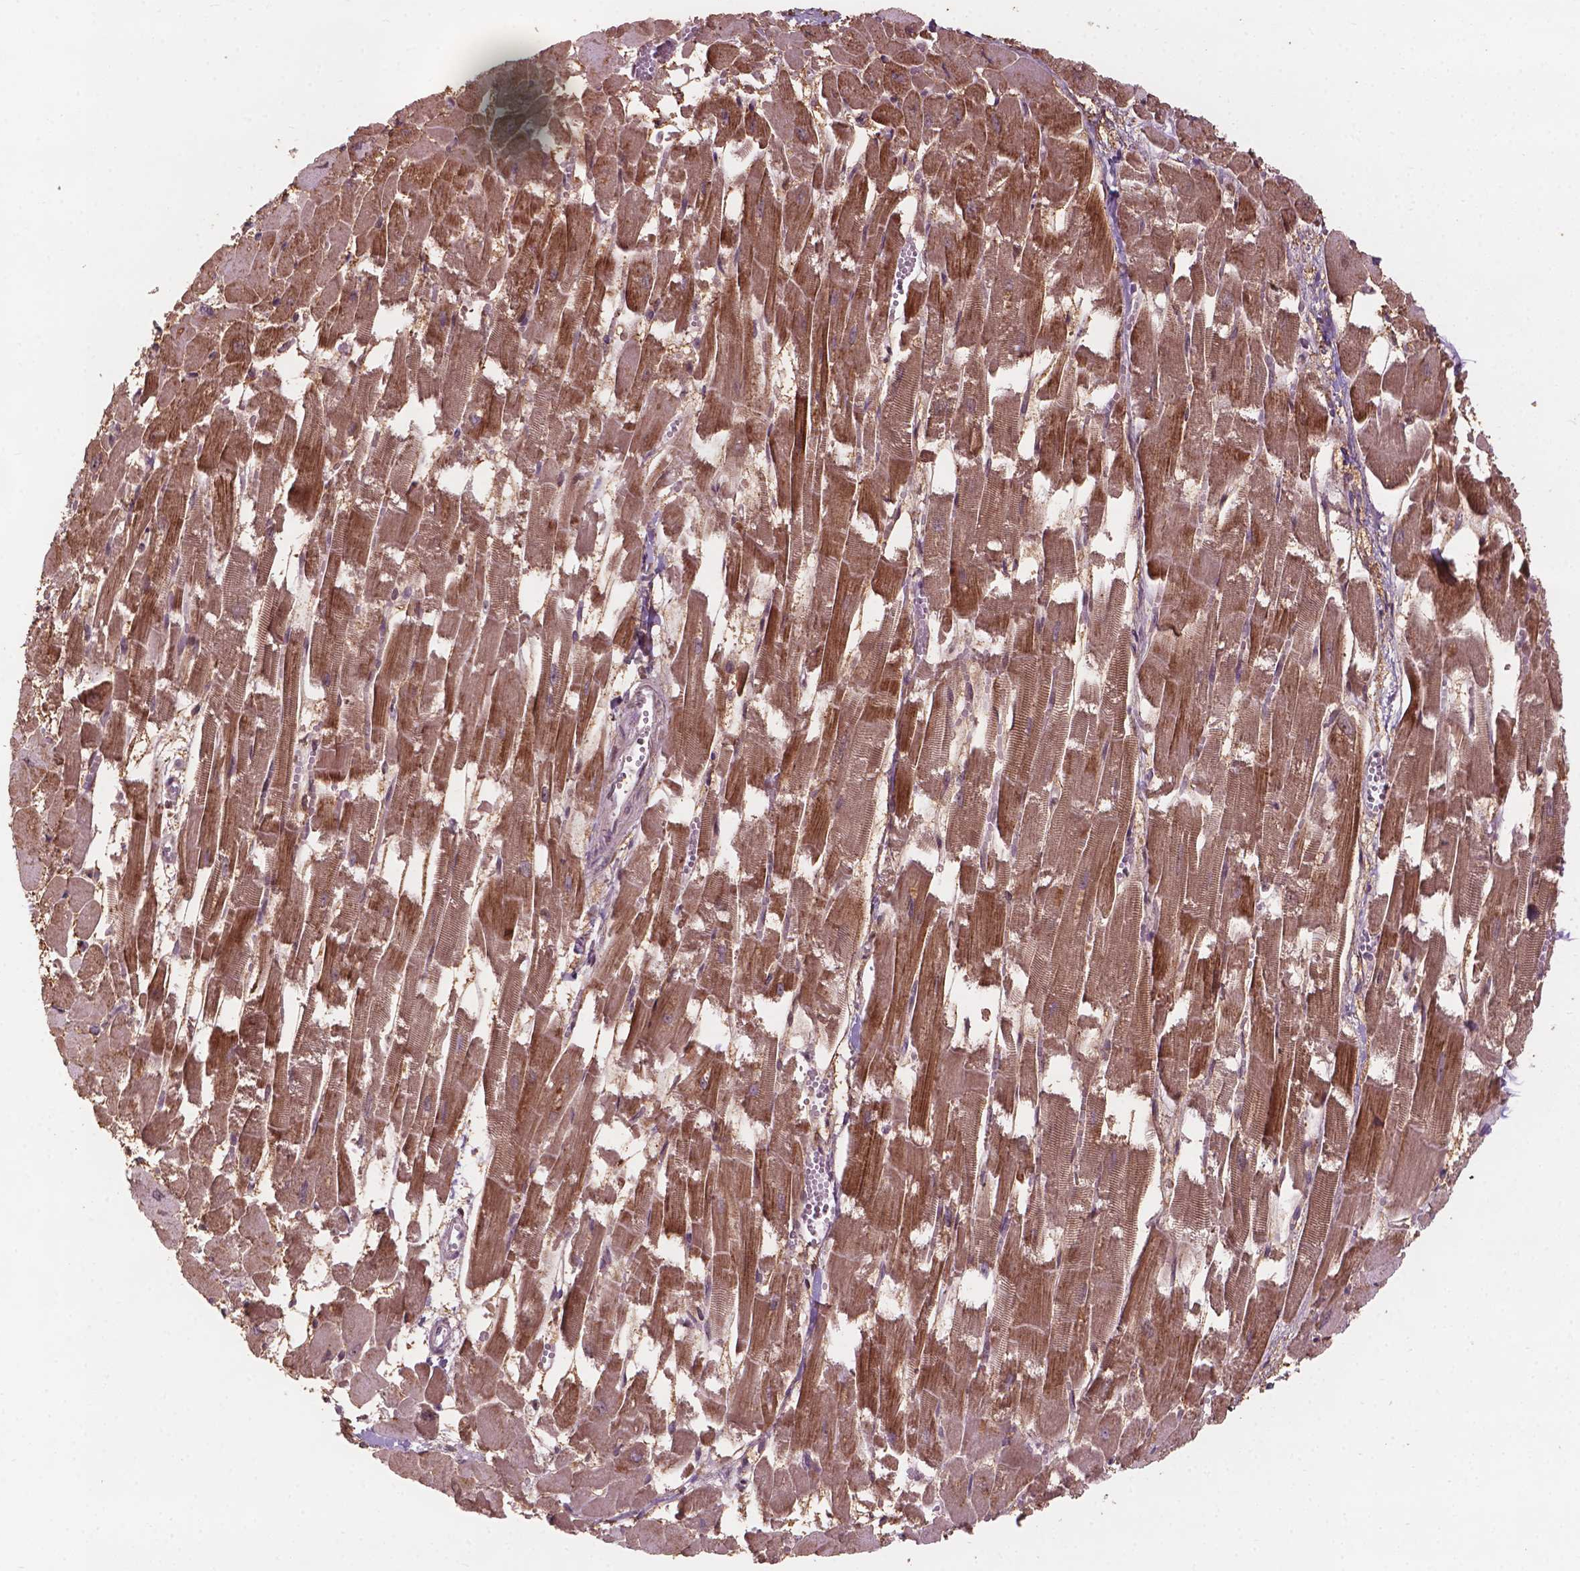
{"staining": {"intensity": "moderate", "quantity": ">75%", "location": "cytoplasmic/membranous"}, "tissue": "heart muscle", "cell_type": "Cardiomyocytes", "image_type": "normal", "snomed": [{"axis": "morphology", "description": "Normal tissue, NOS"}, {"axis": "topography", "description": "Heart"}], "caption": "IHC staining of unremarkable heart muscle, which reveals medium levels of moderate cytoplasmic/membranous expression in about >75% of cardiomyocytes indicating moderate cytoplasmic/membranous protein positivity. The staining was performed using DAB (3,3'-diaminobenzidine) (brown) for protein detection and nuclei were counterstained in hematoxylin (blue).", "gene": "NFAT5", "patient": {"sex": "female", "age": 52}}